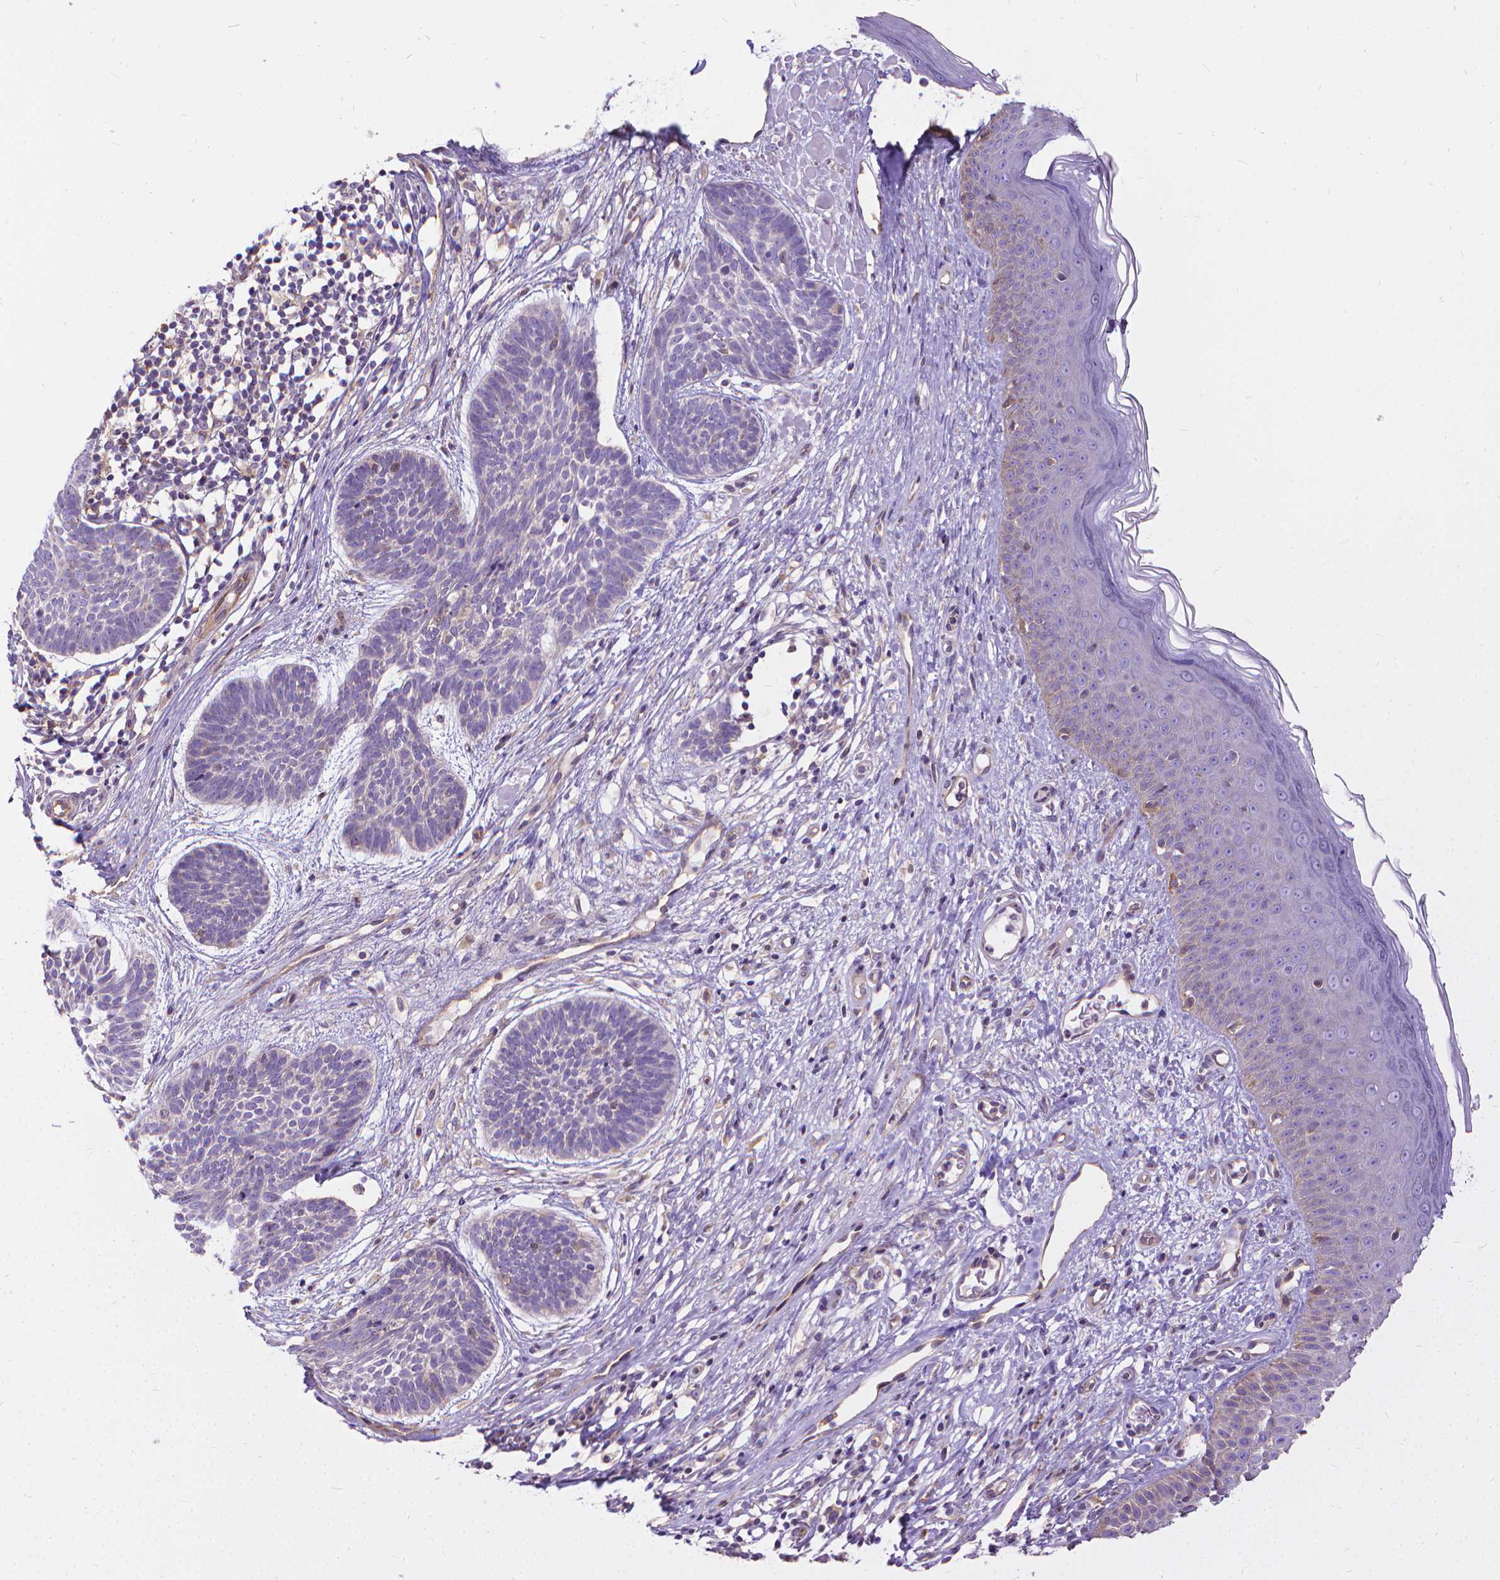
{"staining": {"intensity": "negative", "quantity": "none", "location": "none"}, "tissue": "skin cancer", "cell_type": "Tumor cells", "image_type": "cancer", "snomed": [{"axis": "morphology", "description": "Basal cell carcinoma"}, {"axis": "topography", "description": "Skin"}], "caption": "Tumor cells show no significant expression in skin basal cell carcinoma. (Immunohistochemistry (ihc), brightfield microscopy, high magnification).", "gene": "CFAP299", "patient": {"sex": "male", "age": 85}}